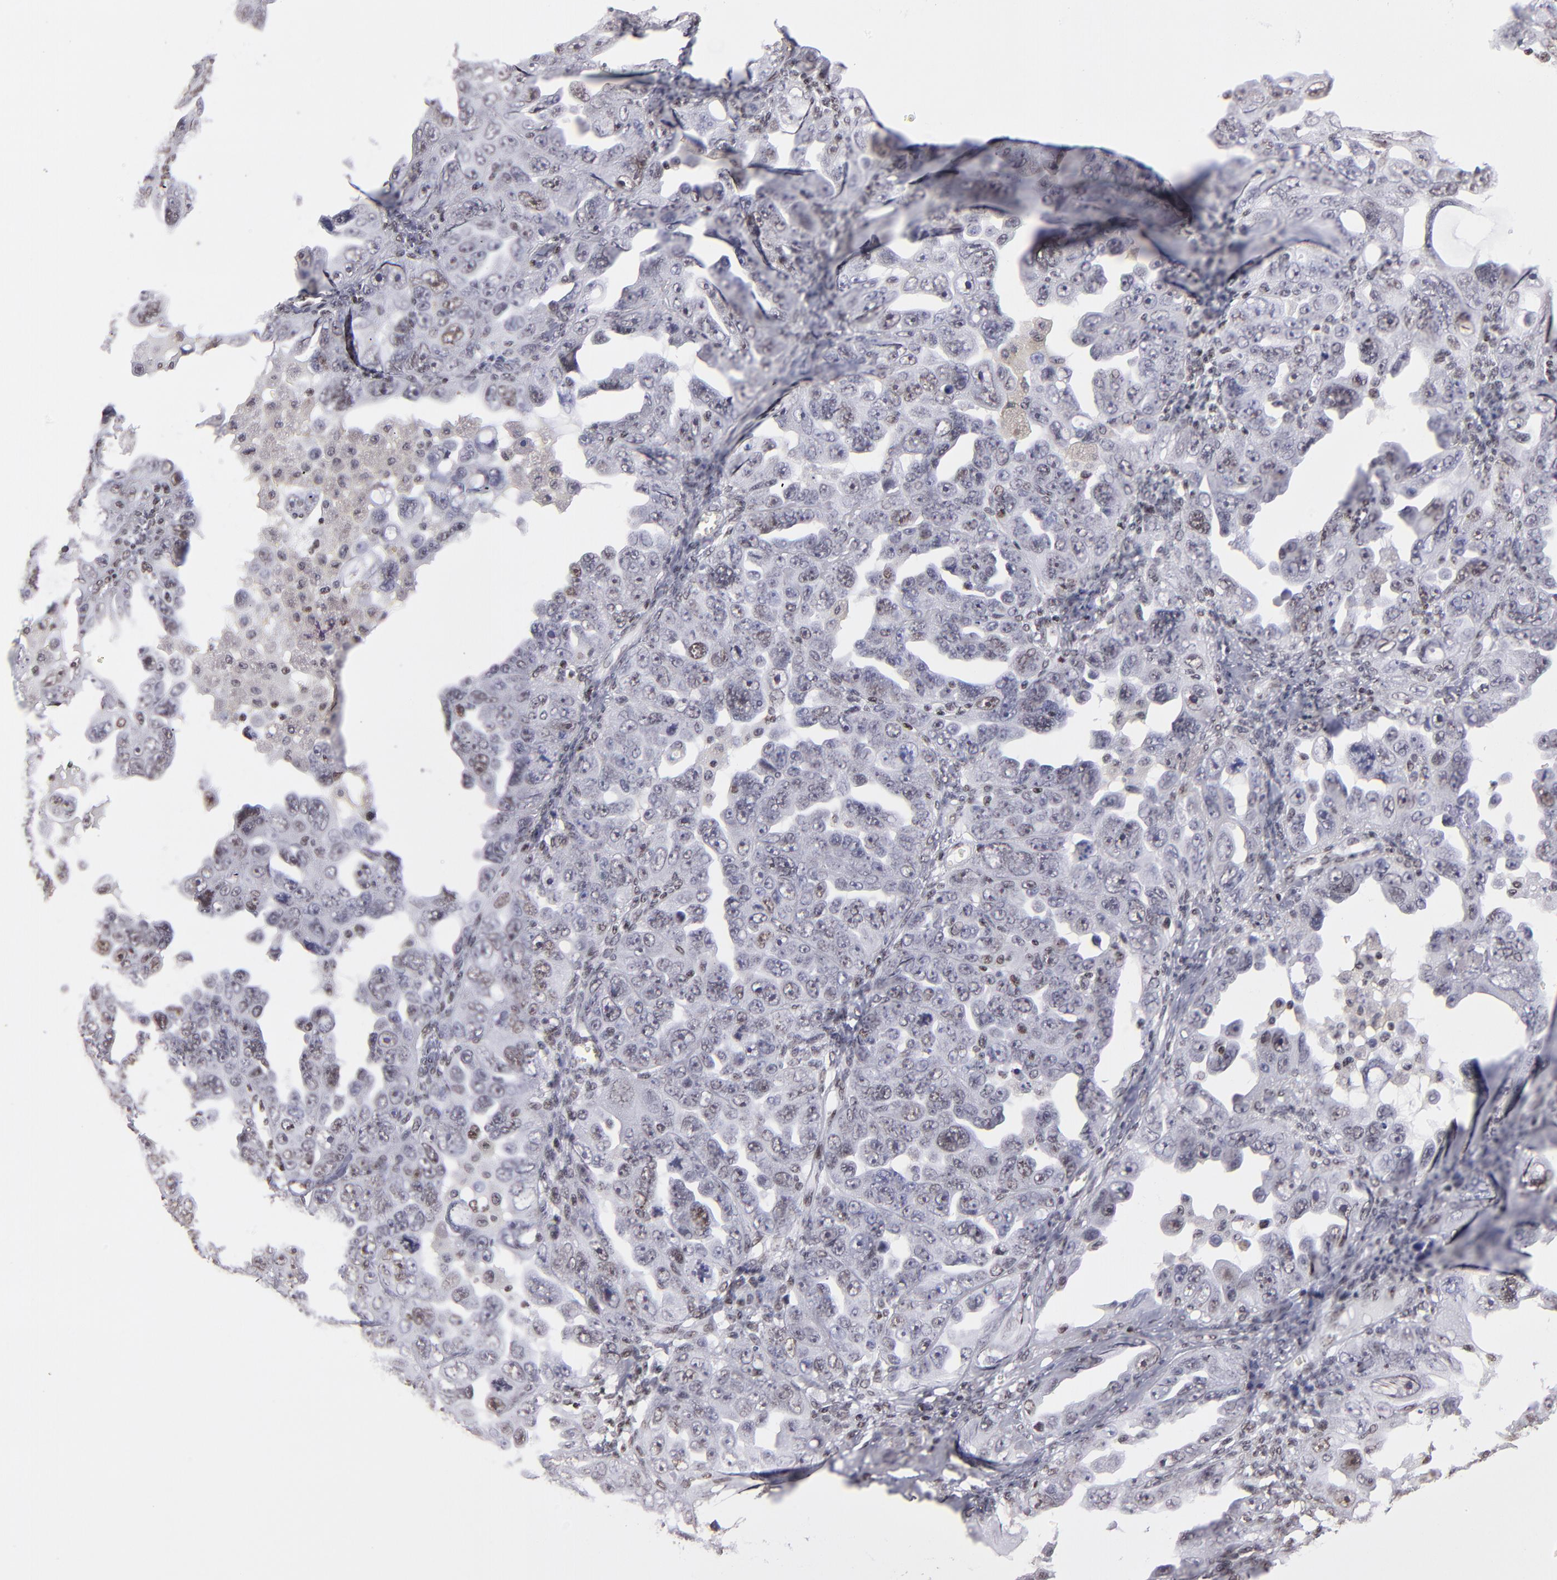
{"staining": {"intensity": "weak", "quantity": "<25%", "location": "nuclear"}, "tissue": "ovarian cancer", "cell_type": "Tumor cells", "image_type": "cancer", "snomed": [{"axis": "morphology", "description": "Cystadenocarcinoma, serous, NOS"}, {"axis": "topography", "description": "Ovary"}], "caption": "This is an immunohistochemistry (IHC) image of human ovarian cancer. There is no staining in tumor cells.", "gene": "TERF2", "patient": {"sex": "female", "age": 66}}